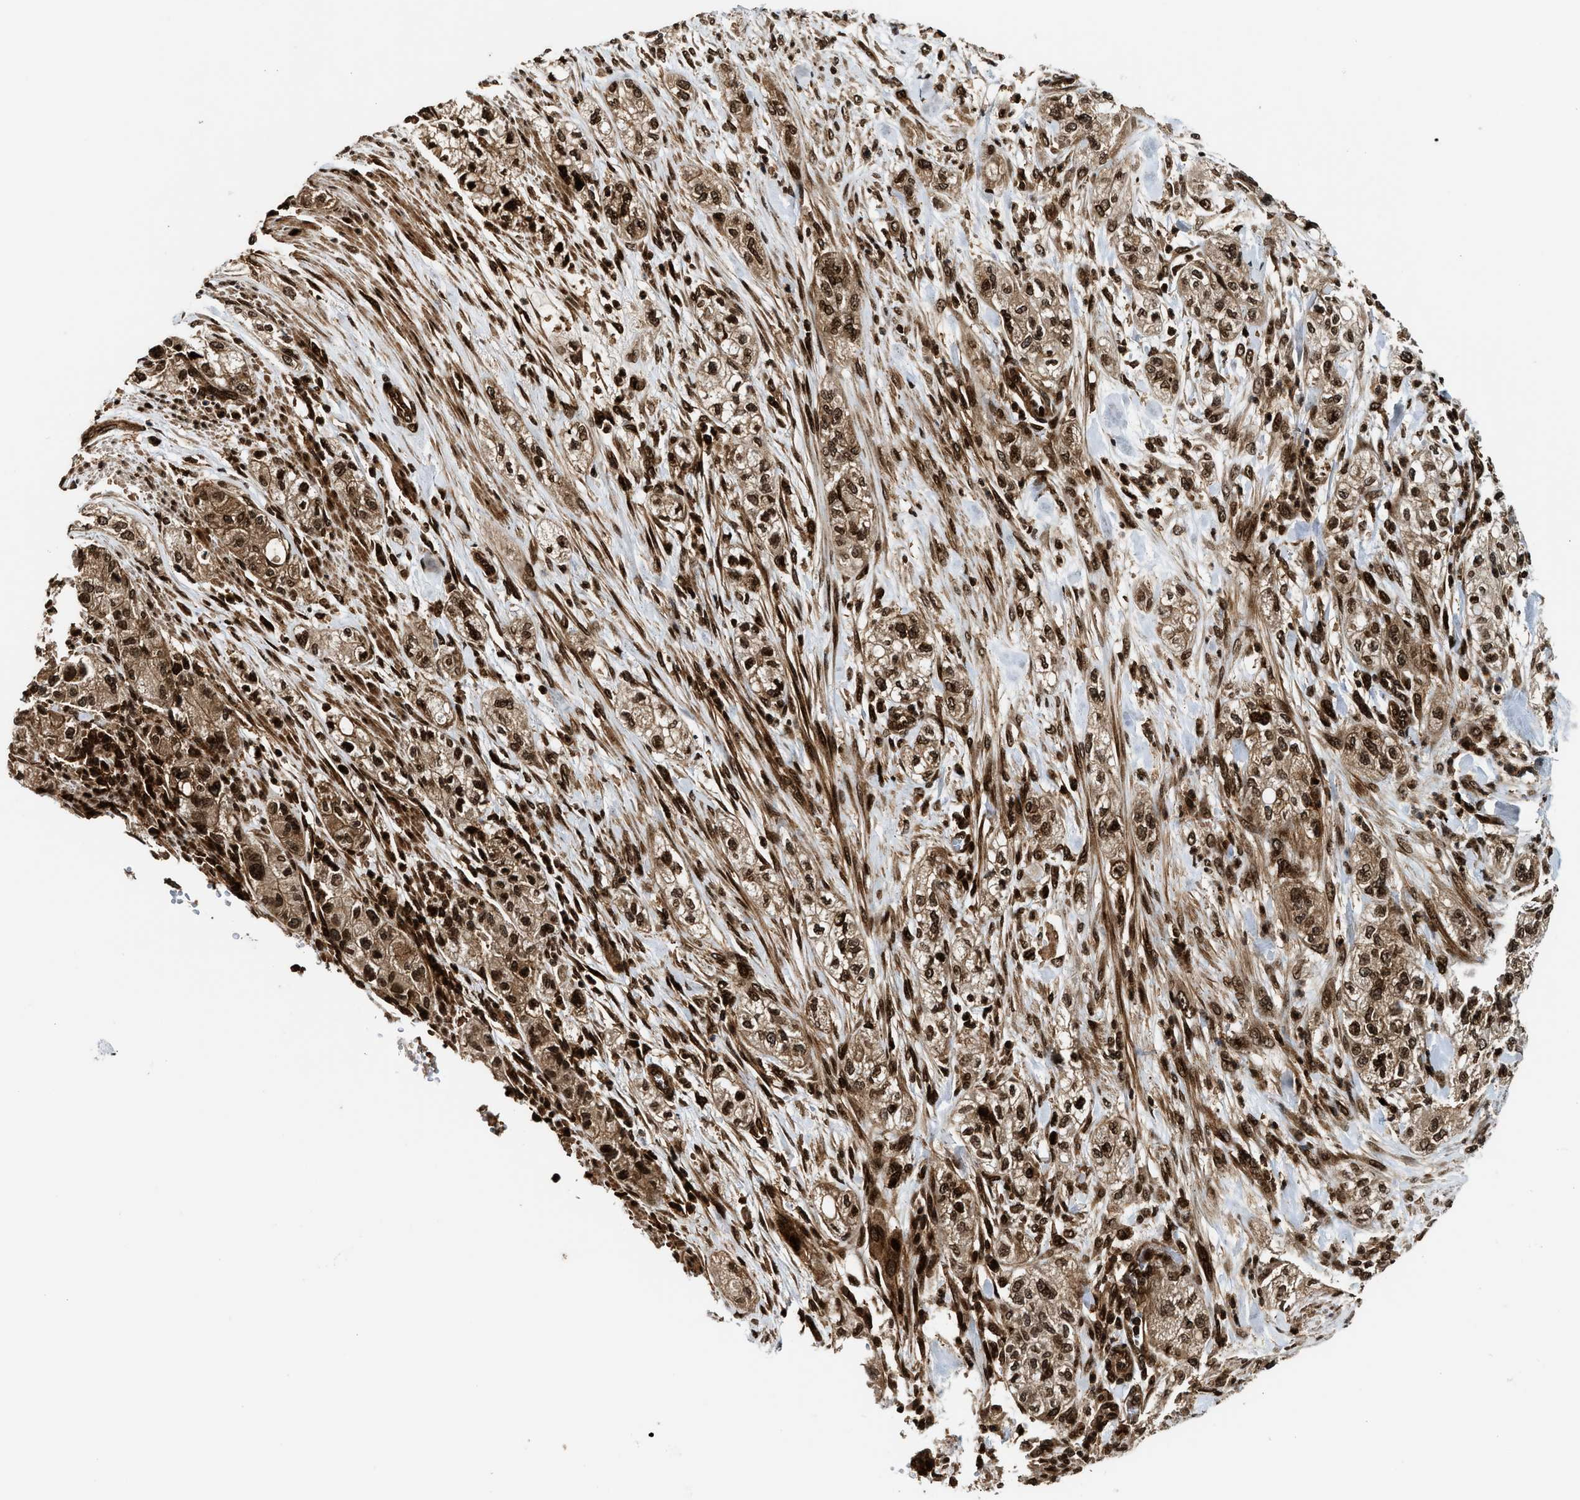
{"staining": {"intensity": "strong", "quantity": ">75%", "location": "cytoplasmic/membranous,nuclear"}, "tissue": "pancreatic cancer", "cell_type": "Tumor cells", "image_type": "cancer", "snomed": [{"axis": "morphology", "description": "Adenocarcinoma, NOS"}, {"axis": "topography", "description": "Pancreas"}], "caption": "A high amount of strong cytoplasmic/membranous and nuclear staining is seen in about >75% of tumor cells in pancreatic cancer (adenocarcinoma) tissue.", "gene": "MDM2", "patient": {"sex": "female", "age": 78}}